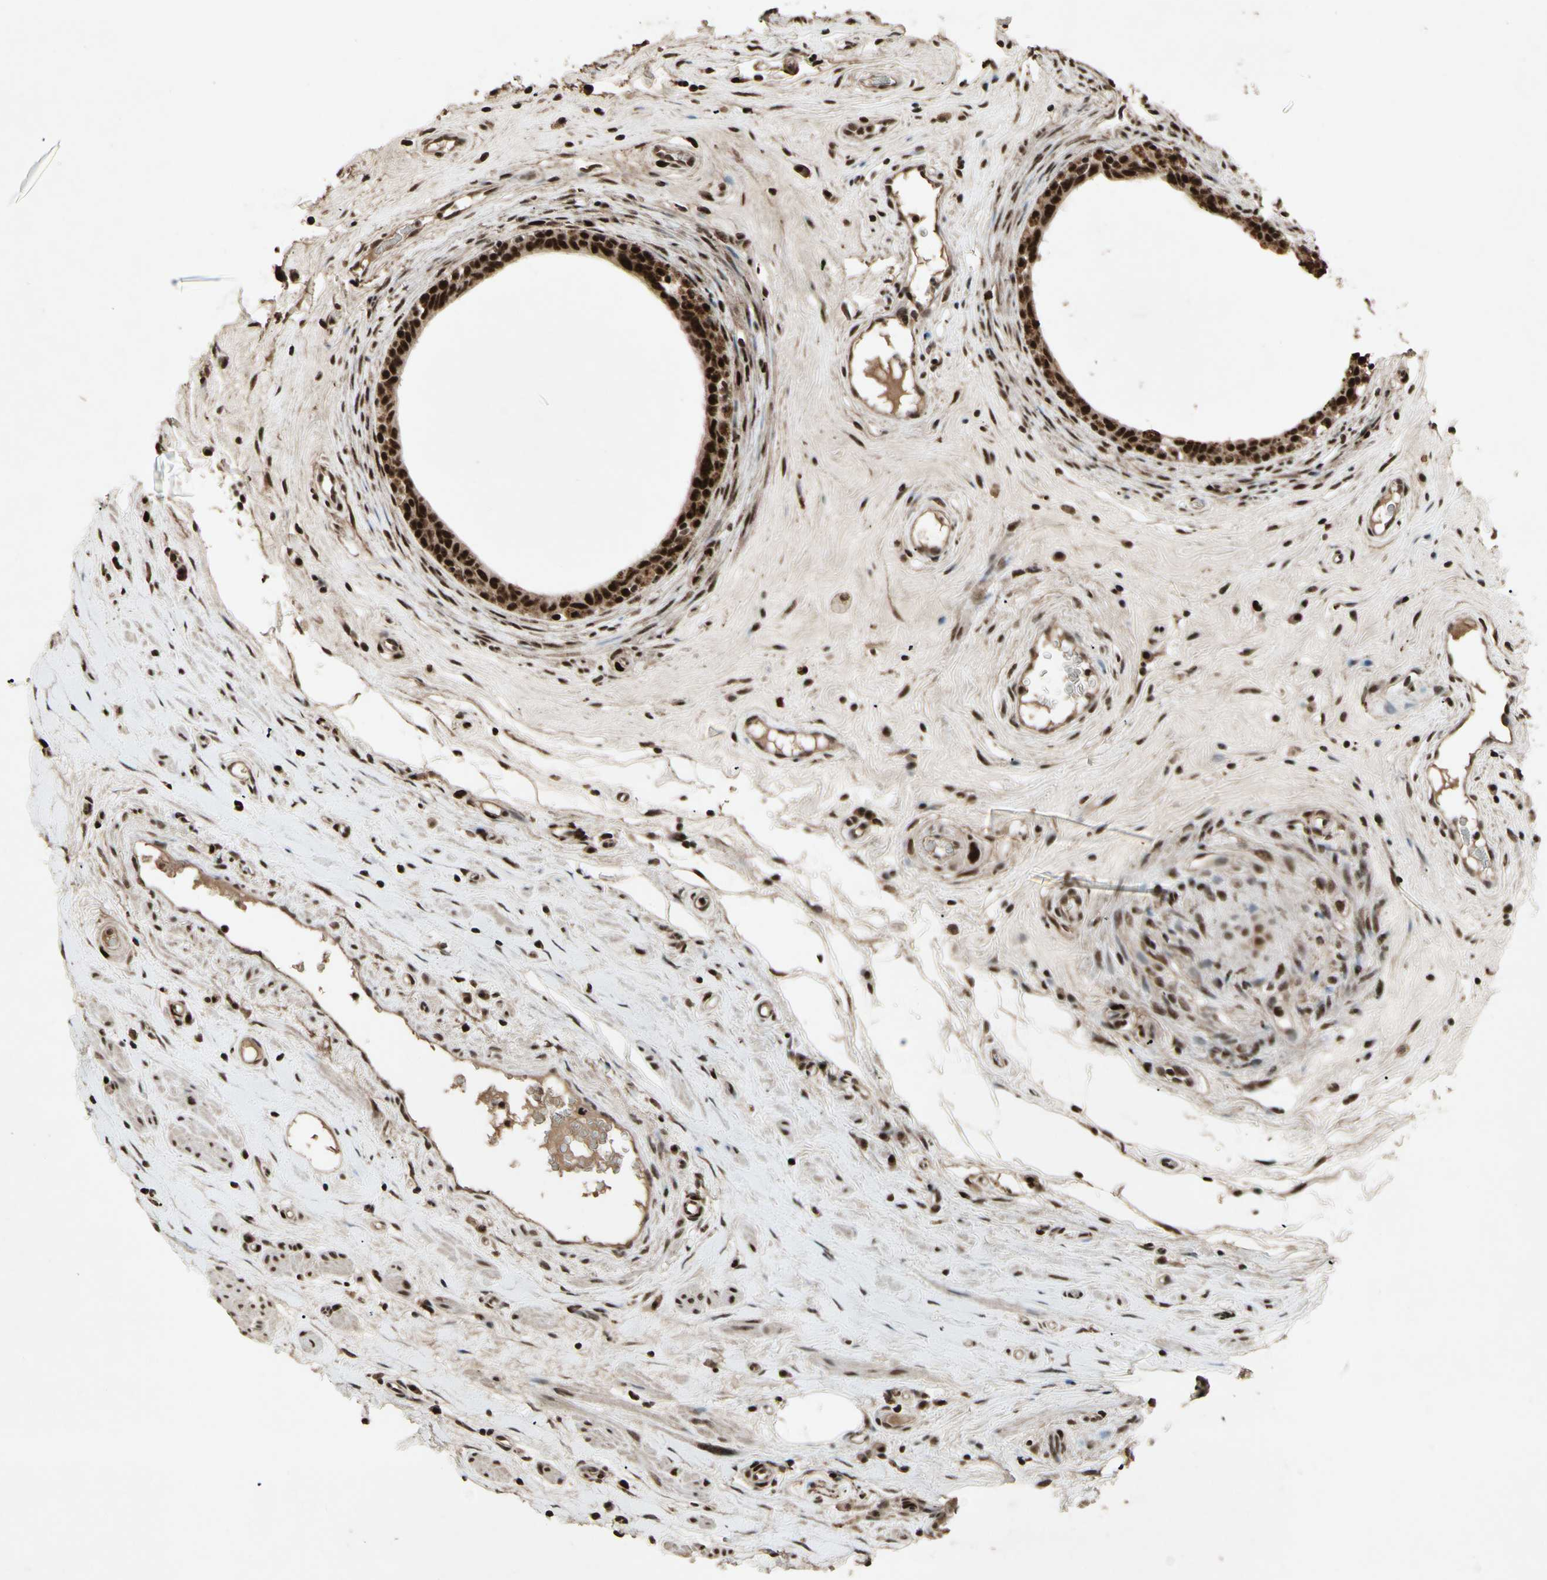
{"staining": {"intensity": "strong", "quantity": ">75%", "location": "cytoplasmic/membranous,nuclear"}, "tissue": "epididymis", "cell_type": "Glandular cells", "image_type": "normal", "snomed": [{"axis": "morphology", "description": "Normal tissue, NOS"}, {"axis": "morphology", "description": "Inflammation, NOS"}, {"axis": "topography", "description": "Epididymis"}], "caption": "Immunohistochemistry image of unremarkable epididymis: human epididymis stained using immunohistochemistry demonstrates high levels of strong protein expression localized specifically in the cytoplasmic/membranous,nuclear of glandular cells, appearing as a cytoplasmic/membranous,nuclear brown color.", "gene": "TBX2", "patient": {"sex": "male", "age": 84}}